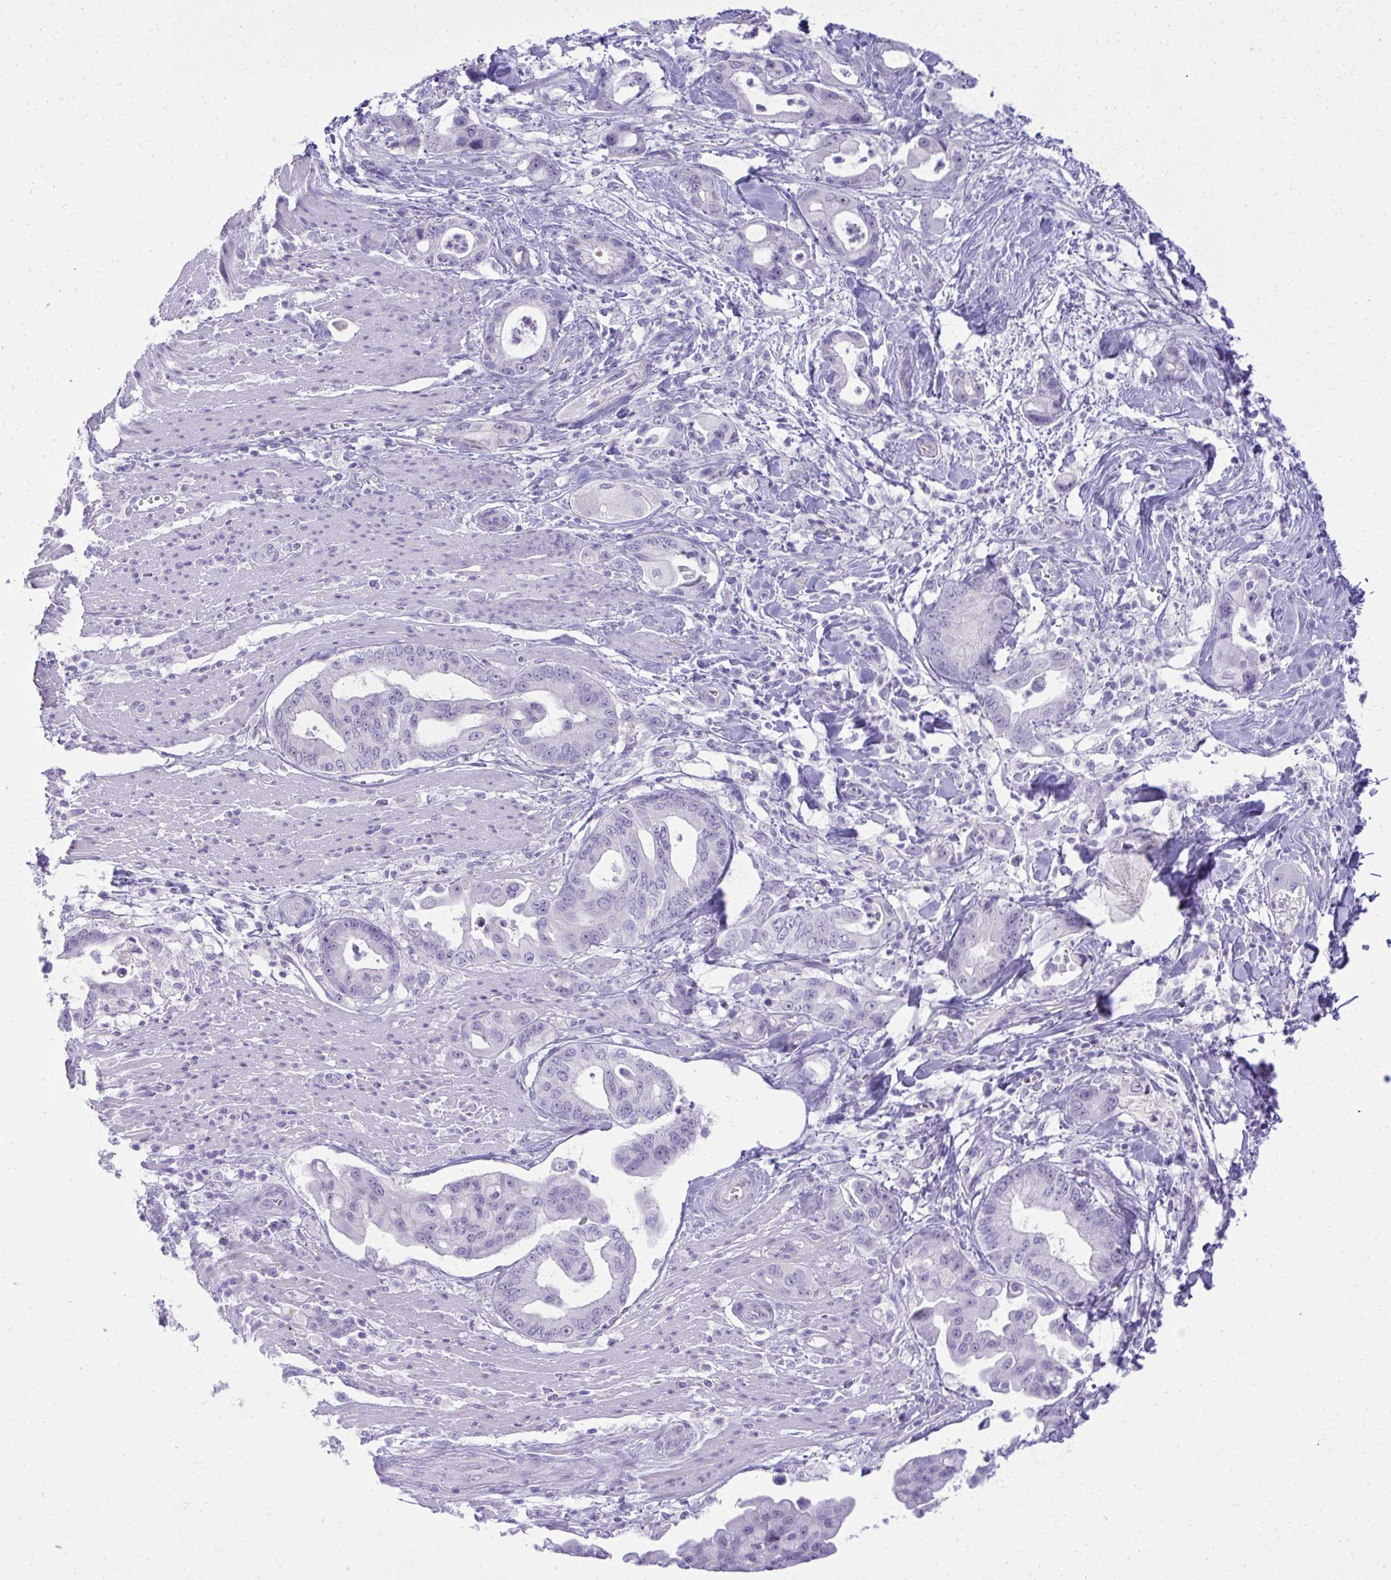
{"staining": {"intensity": "negative", "quantity": "none", "location": "none"}, "tissue": "pancreatic cancer", "cell_type": "Tumor cells", "image_type": "cancer", "snomed": [{"axis": "morphology", "description": "Adenocarcinoma, NOS"}, {"axis": "topography", "description": "Pancreas"}], "caption": "Tumor cells are negative for protein expression in human adenocarcinoma (pancreatic).", "gene": "PITPNM3", "patient": {"sex": "male", "age": 68}}